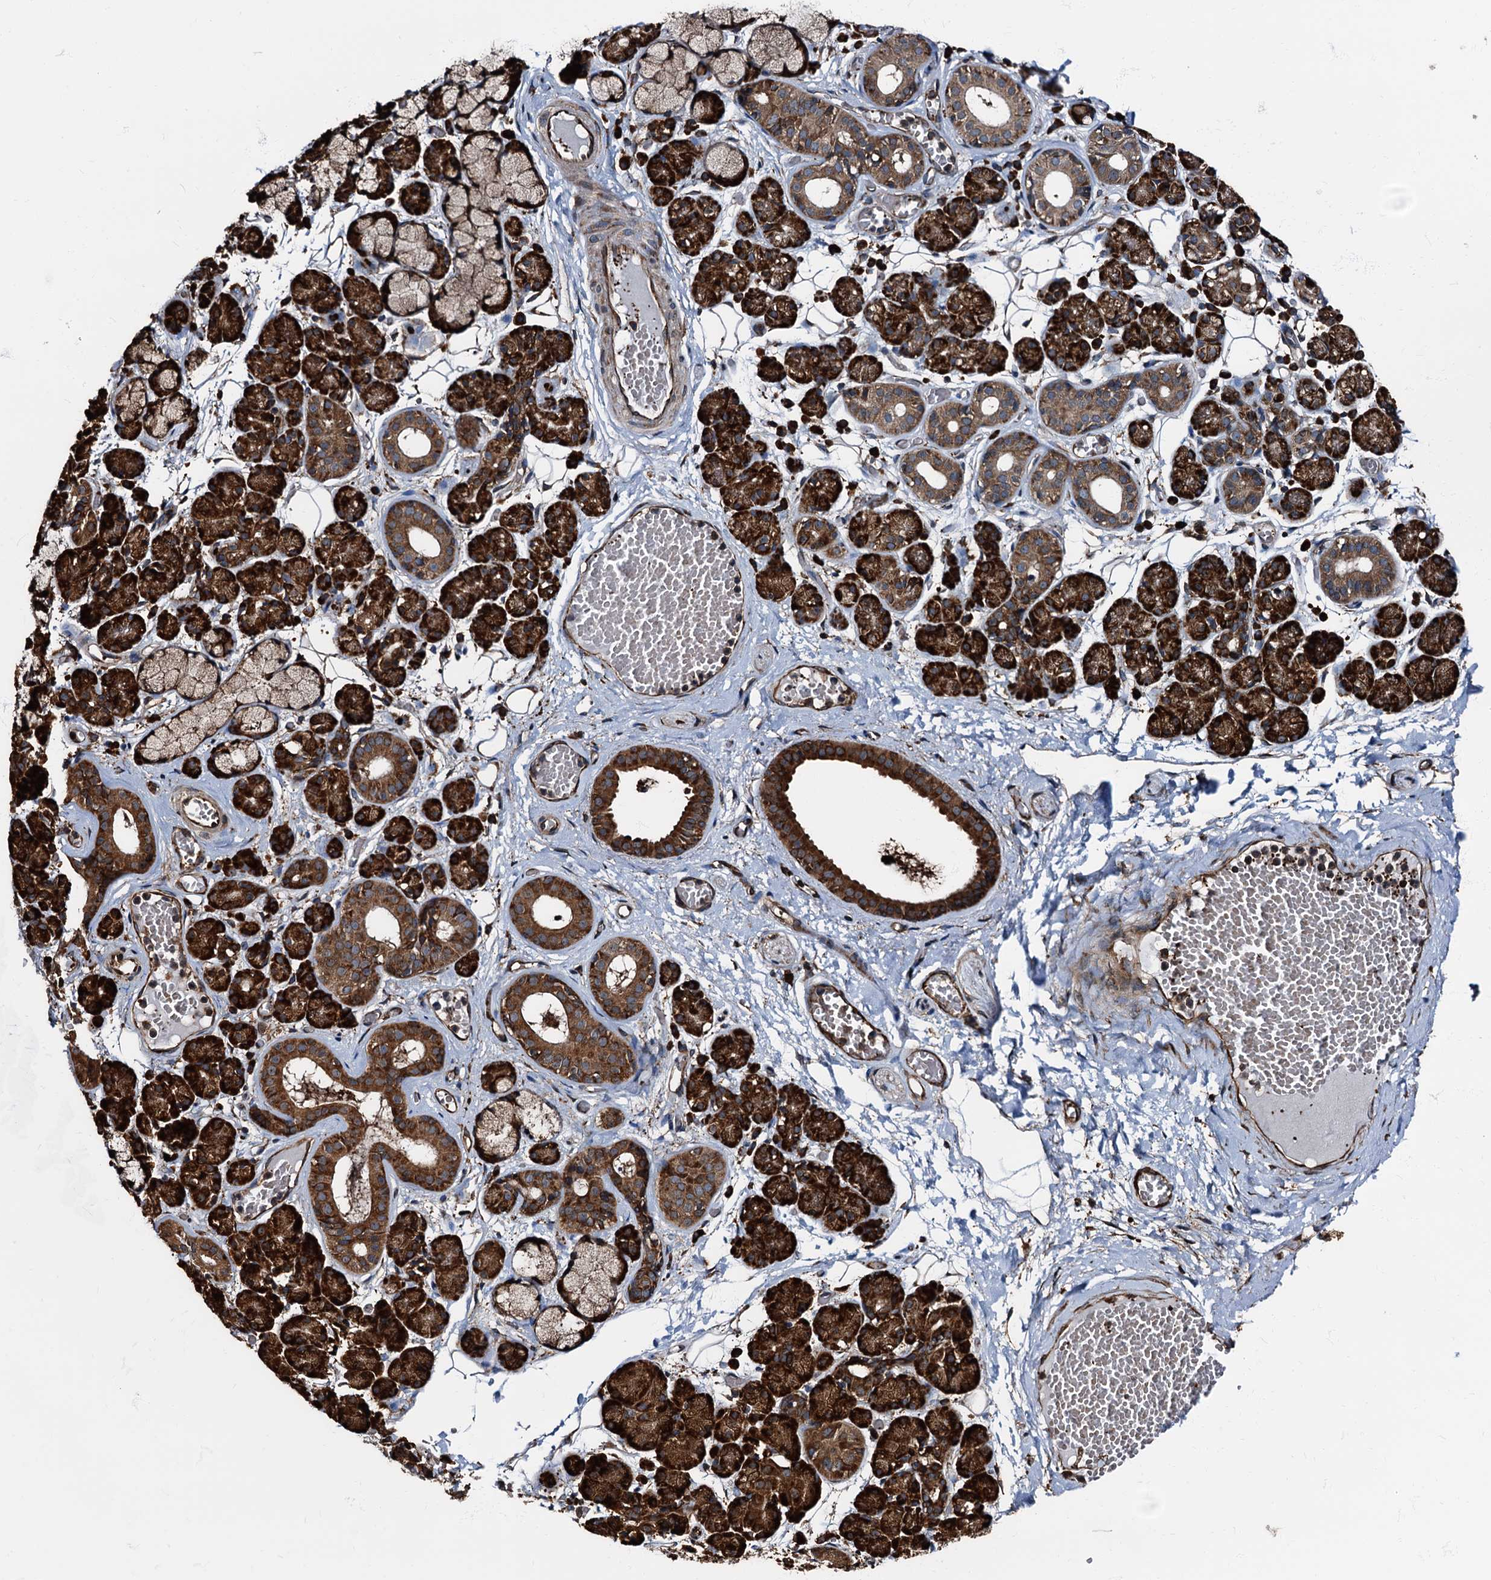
{"staining": {"intensity": "strong", "quantity": ">75%", "location": "cytoplasmic/membranous"}, "tissue": "salivary gland", "cell_type": "Glandular cells", "image_type": "normal", "snomed": [{"axis": "morphology", "description": "Normal tissue, NOS"}, {"axis": "topography", "description": "Salivary gland"}], "caption": "An image of salivary gland stained for a protein displays strong cytoplasmic/membranous brown staining in glandular cells.", "gene": "ATP2C1", "patient": {"sex": "male", "age": 63}}